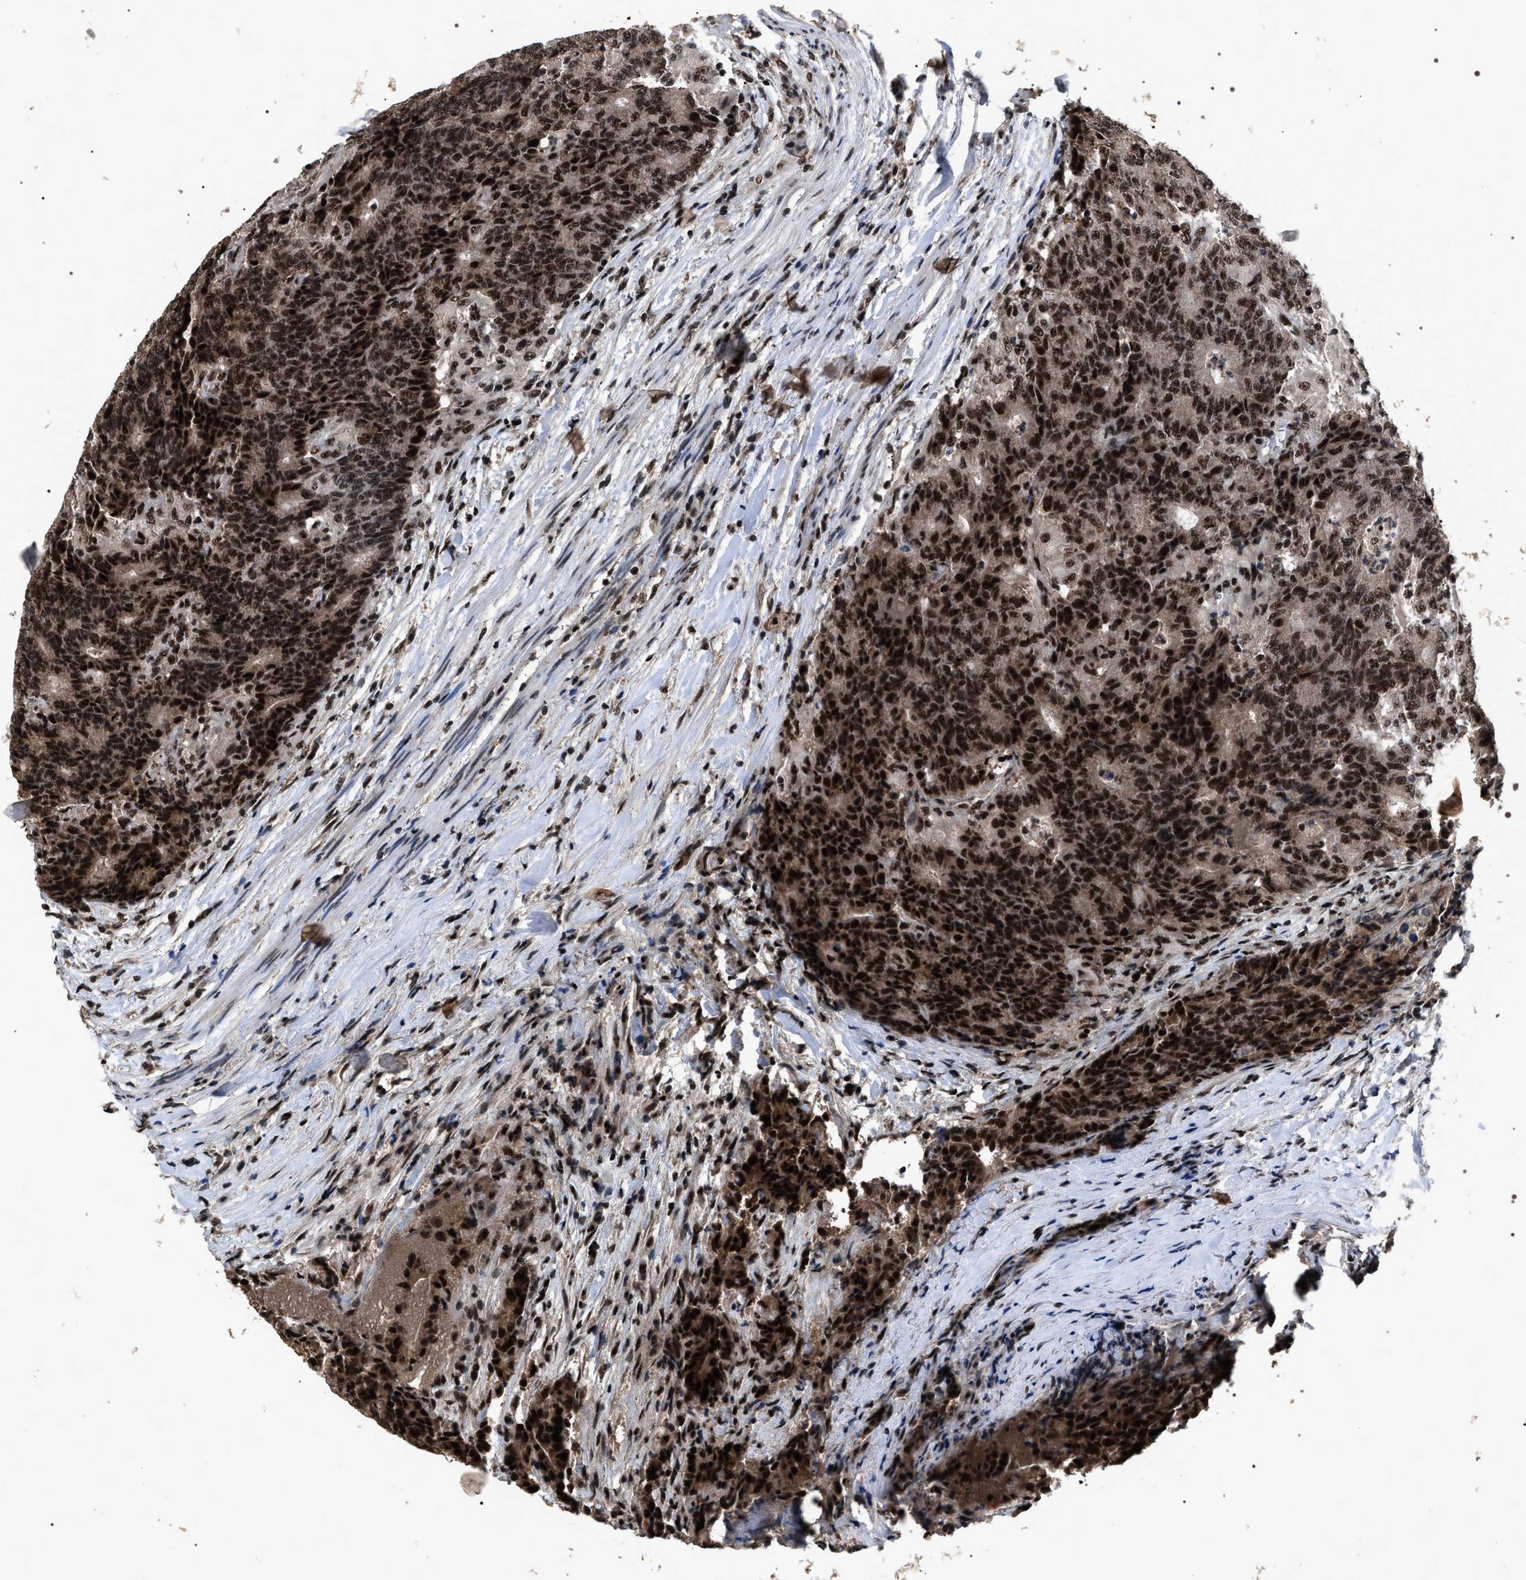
{"staining": {"intensity": "strong", "quantity": ">75%", "location": "nuclear"}, "tissue": "colorectal cancer", "cell_type": "Tumor cells", "image_type": "cancer", "snomed": [{"axis": "morphology", "description": "Normal tissue, NOS"}, {"axis": "morphology", "description": "Adenocarcinoma, NOS"}, {"axis": "topography", "description": "Colon"}], "caption": "Brown immunohistochemical staining in human colorectal adenocarcinoma reveals strong nuclear expression in about >75% of tumor cells.", "gene": "RRP1B", "patient": {"sex": "female", "age": 75}}